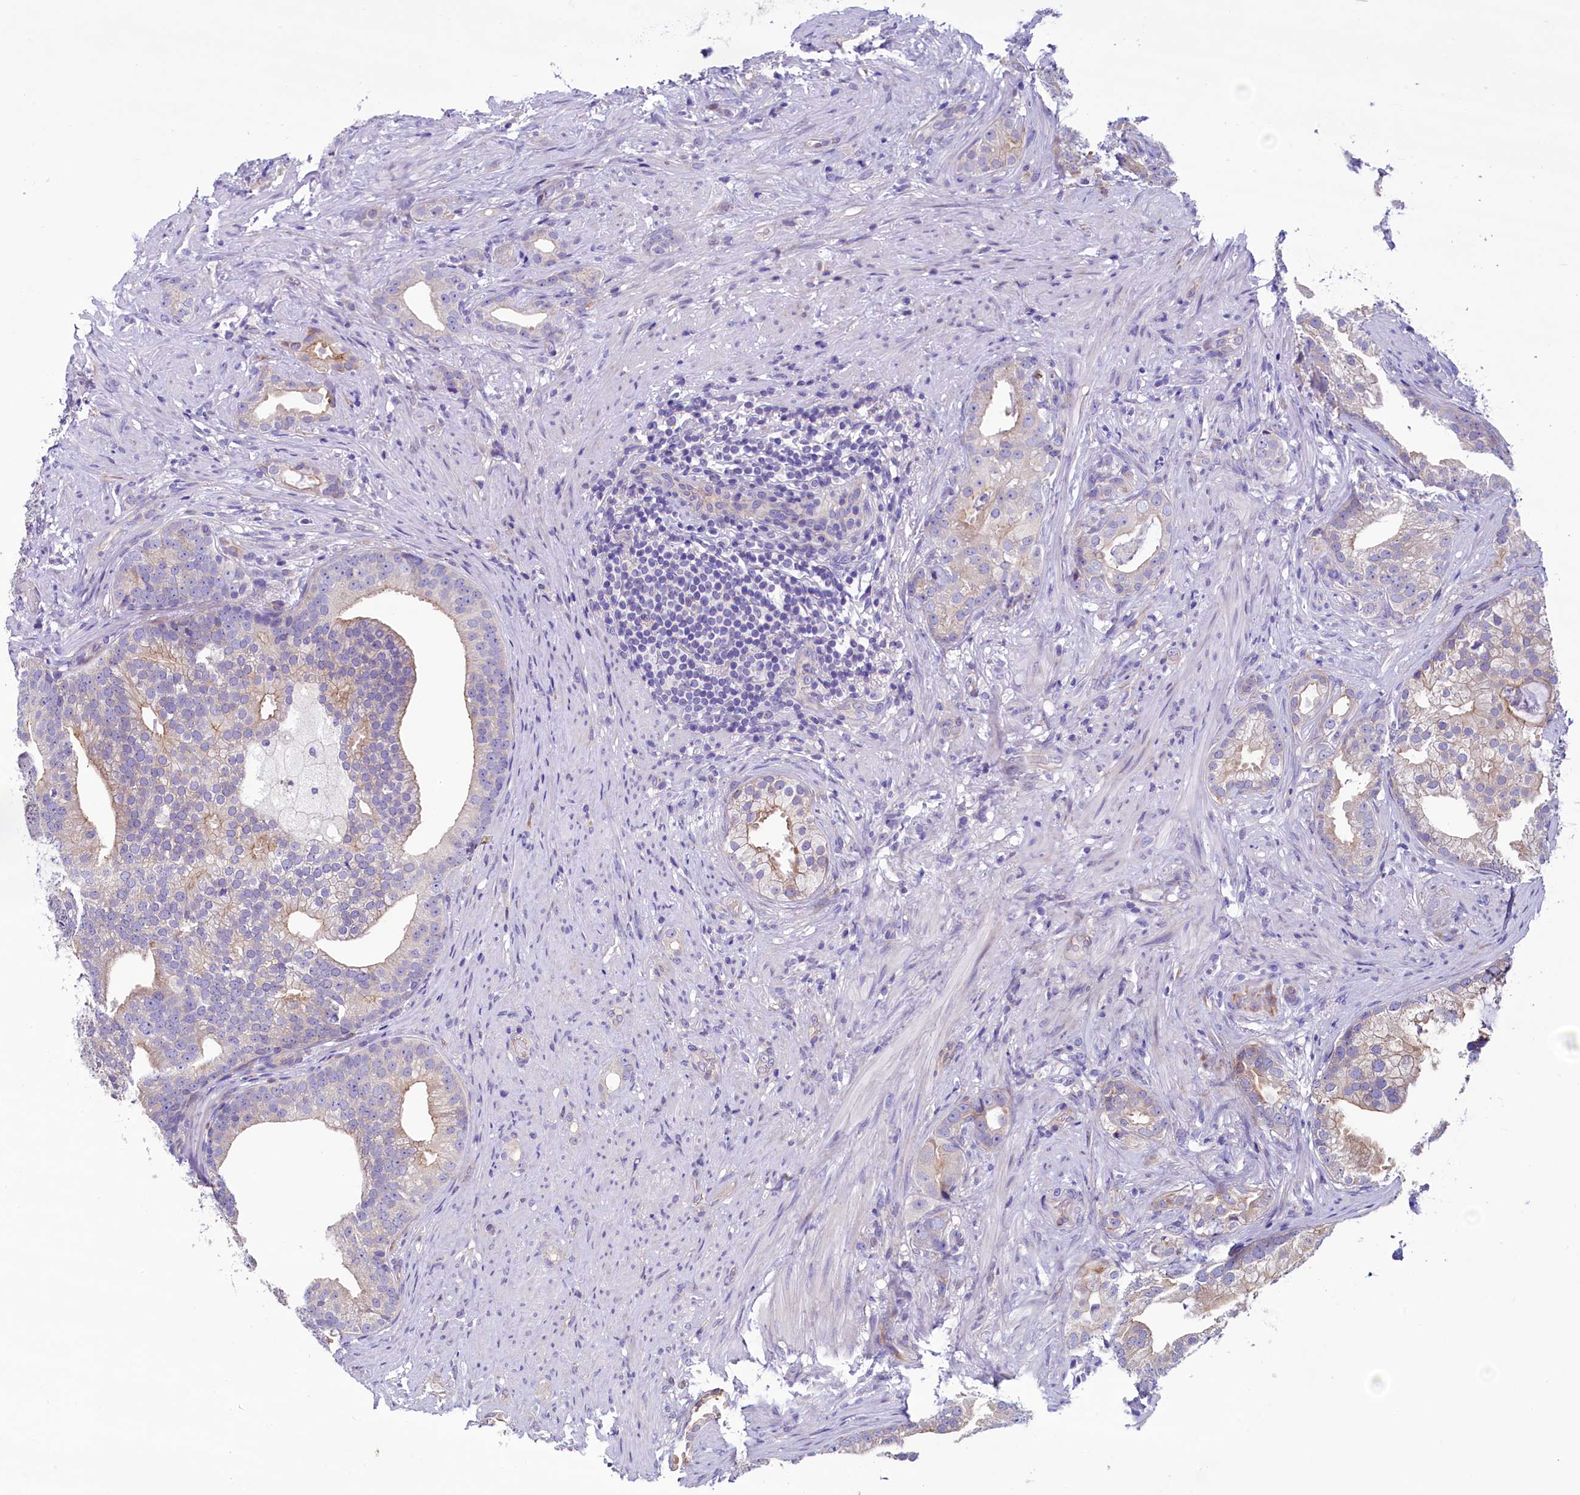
{"staining": {"intensity": "weak", "quantity": "<25%", "location": "cytoplasmic/membranous"}, "tissue": "prostate cancer", "cell_type": "Tumor cells", "image_type": "cancer", "snomed": [{"axis": "morphology", "description": "Adenocarcinoma, Low grade"}, {"axis": "topography", "description": "Prostate"}], "caption": "Tumor cells show no significant expression in prostate cancer (low-grade adenocarcinoma).", "gene": "KRBOX5", "patient": {"sex": "male", "age": 71}}